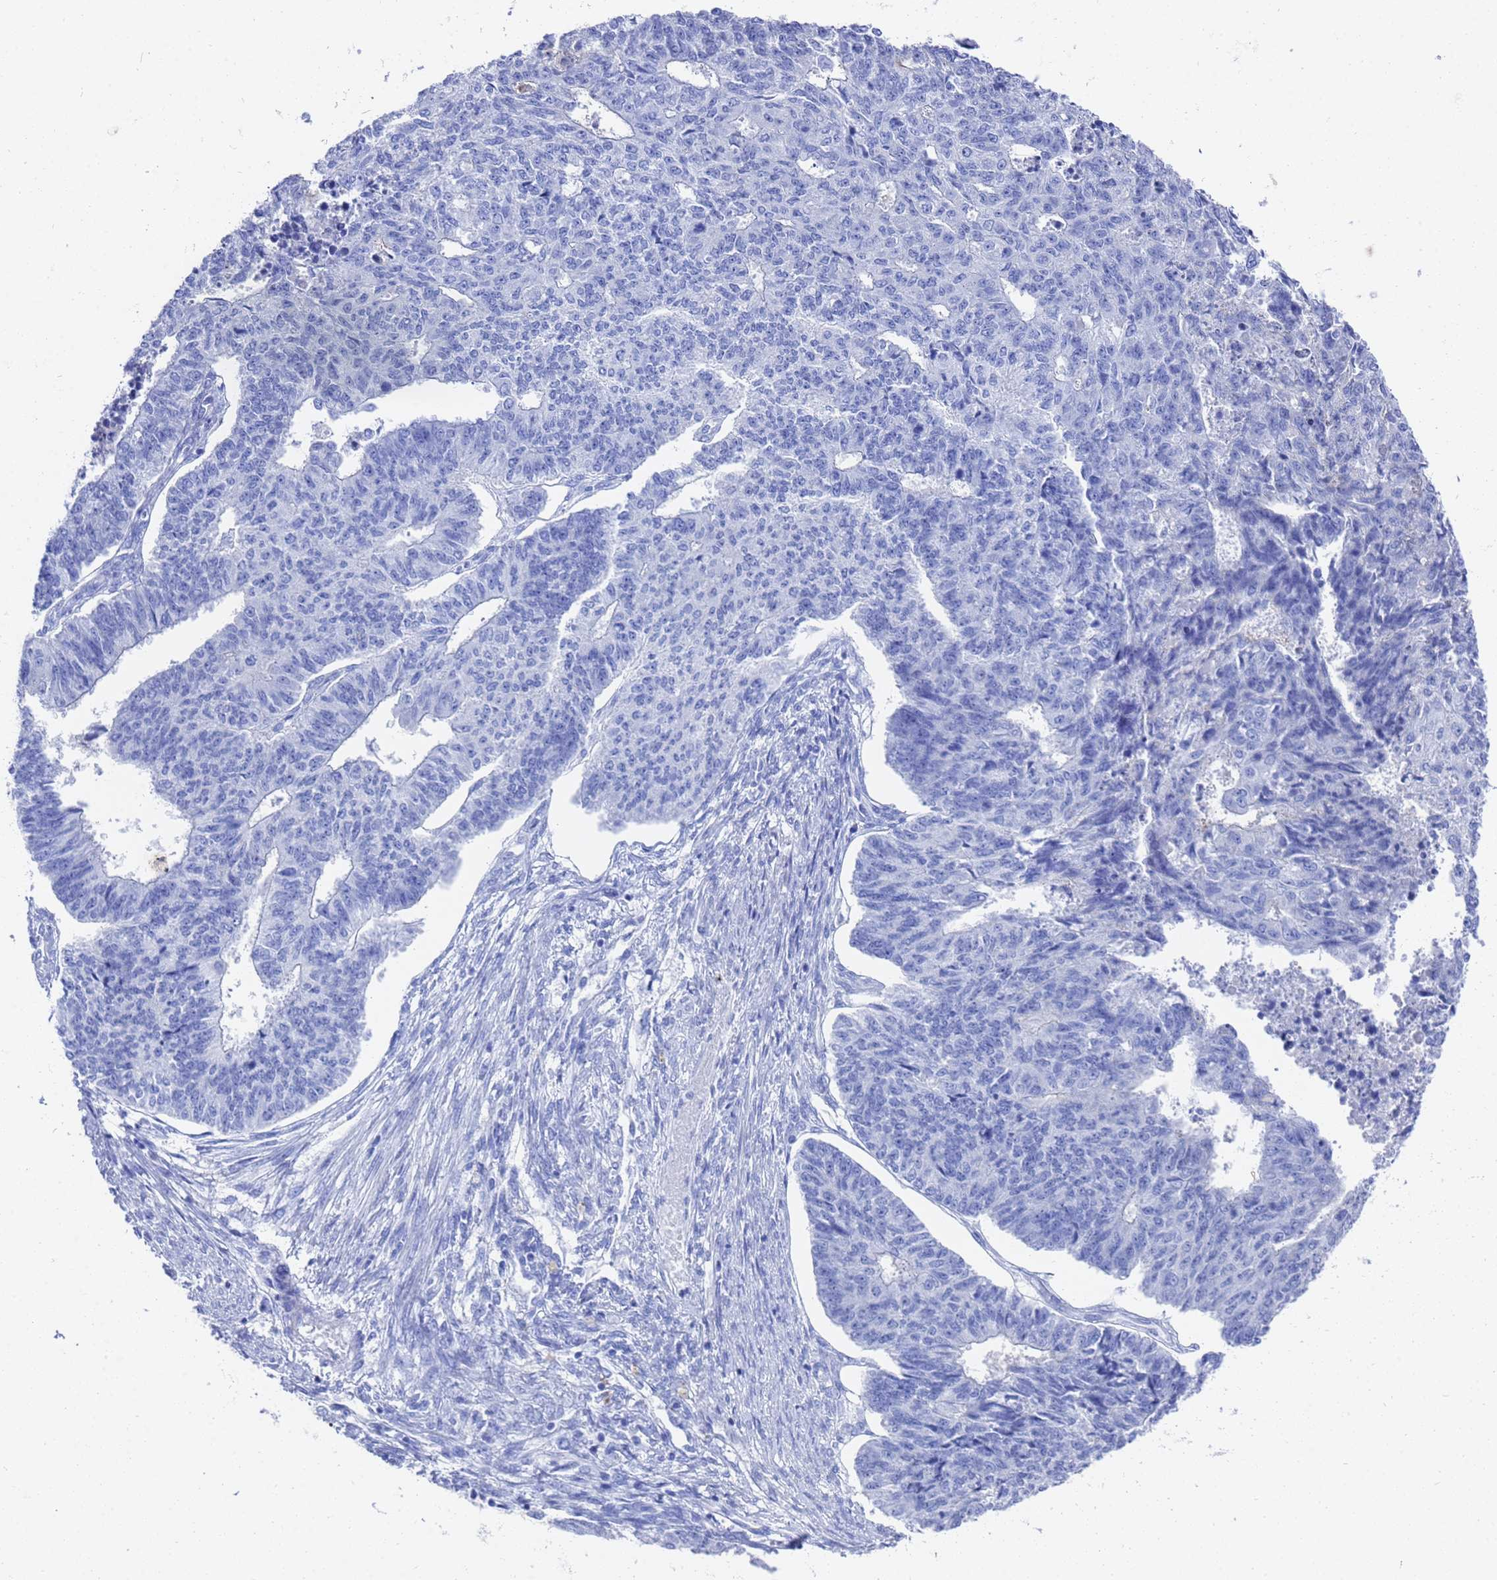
{"staining": {"intensity": "negative", "quantity": "none", "location": "none"}, "tissue": "endometrial cancer", "cell_type": "Tumor cells", "image_type": "cancer", "snomed": [{"axis": "morphology", "description": "Adenocarcinoma, NOS"}, {"axis": "topography", "description": "Endometrium"}], "caption": "The micrograph shows no staining of tumor cells in endometrial cancer (adenocarcinoma). (Brightfield microscopy of DAB IHC at high magnification).", "gene": "GGT1", "patient": {"sex": "female", "age": 32}}